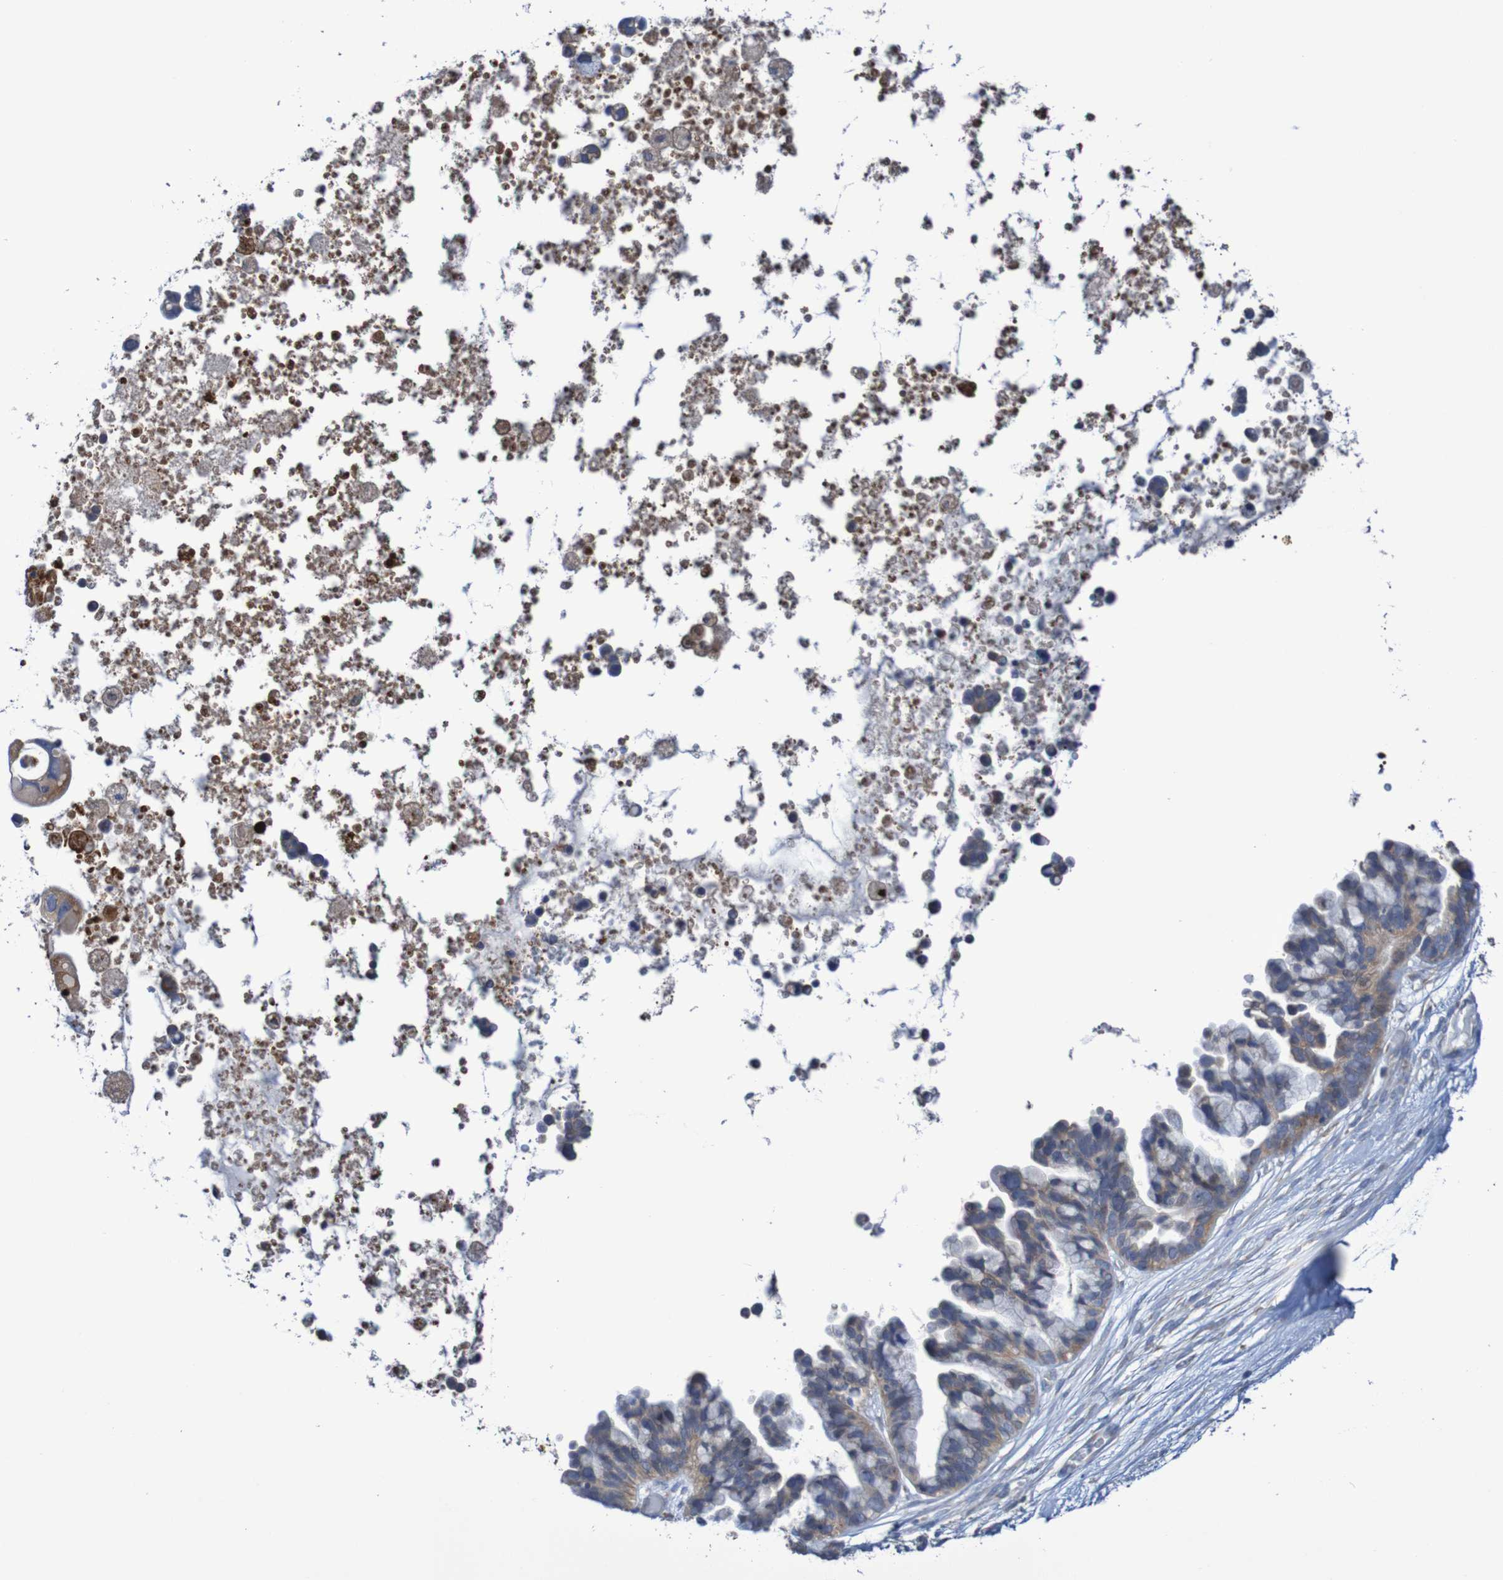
{"staining": {"intensity": "weak", "quantity": ">75%", "location": "cytoplasmic/membranous"}, "tissue": "ovarian cancer", "cell_type": "Tumor cells", "image_type": "cancer", "snomed": [{"axis": "morphology", "description": "Cystadenocarcinoma, serous, NOS"}, {"axis": "topography", "description": "Ovary"}], "caption": "IHC histopathology image of serous cystadenocarcinoma (ovarian) stained for a protein (brown), which displays low levels of weak cytoplasmic/membranous staining in about >75% of tumor cells.", "gene": "PARP4", "patient": {"sex": "female", "age": 56}}